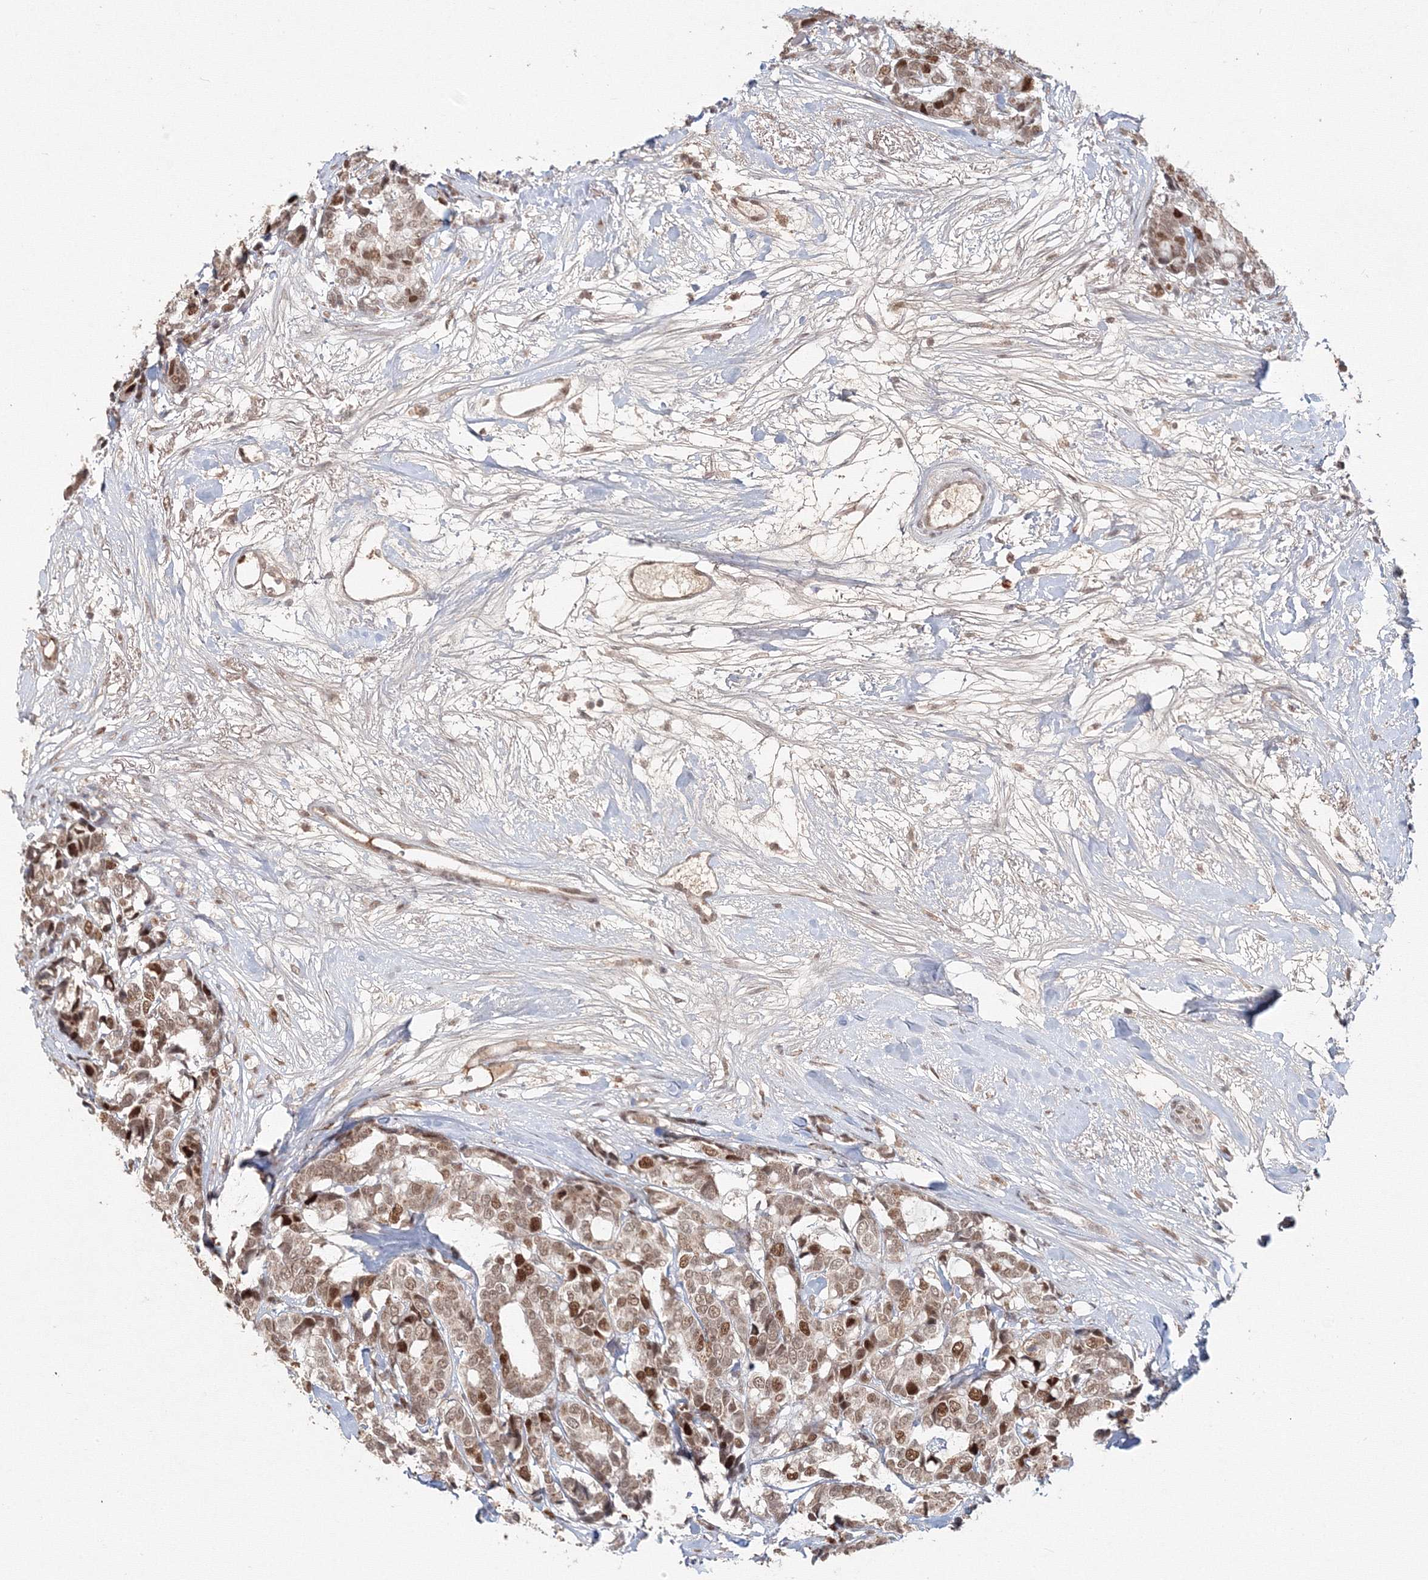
{"staining": {"intensity": "moderate", "quantity": ">75%", "location": "cytoplasmic/membranous,nuclear"}, "tissue": "breast cancer", "cell_type": "Tumor cells", "image_type": "cancer", "snomed": [{"axis": "morphology", "description": "Duct carcinoma"}, {"axis": "topography", "description": "Breast"}], "caption": "IHC of breast cancer (intraductal carcinoma) displays medium levels of moderate cytoplasmic/membranous and nuclear positivity in approximately >75% of tumor cells.", "gene": "IWS1", "patient": {"sex": "female", "age": 87}}